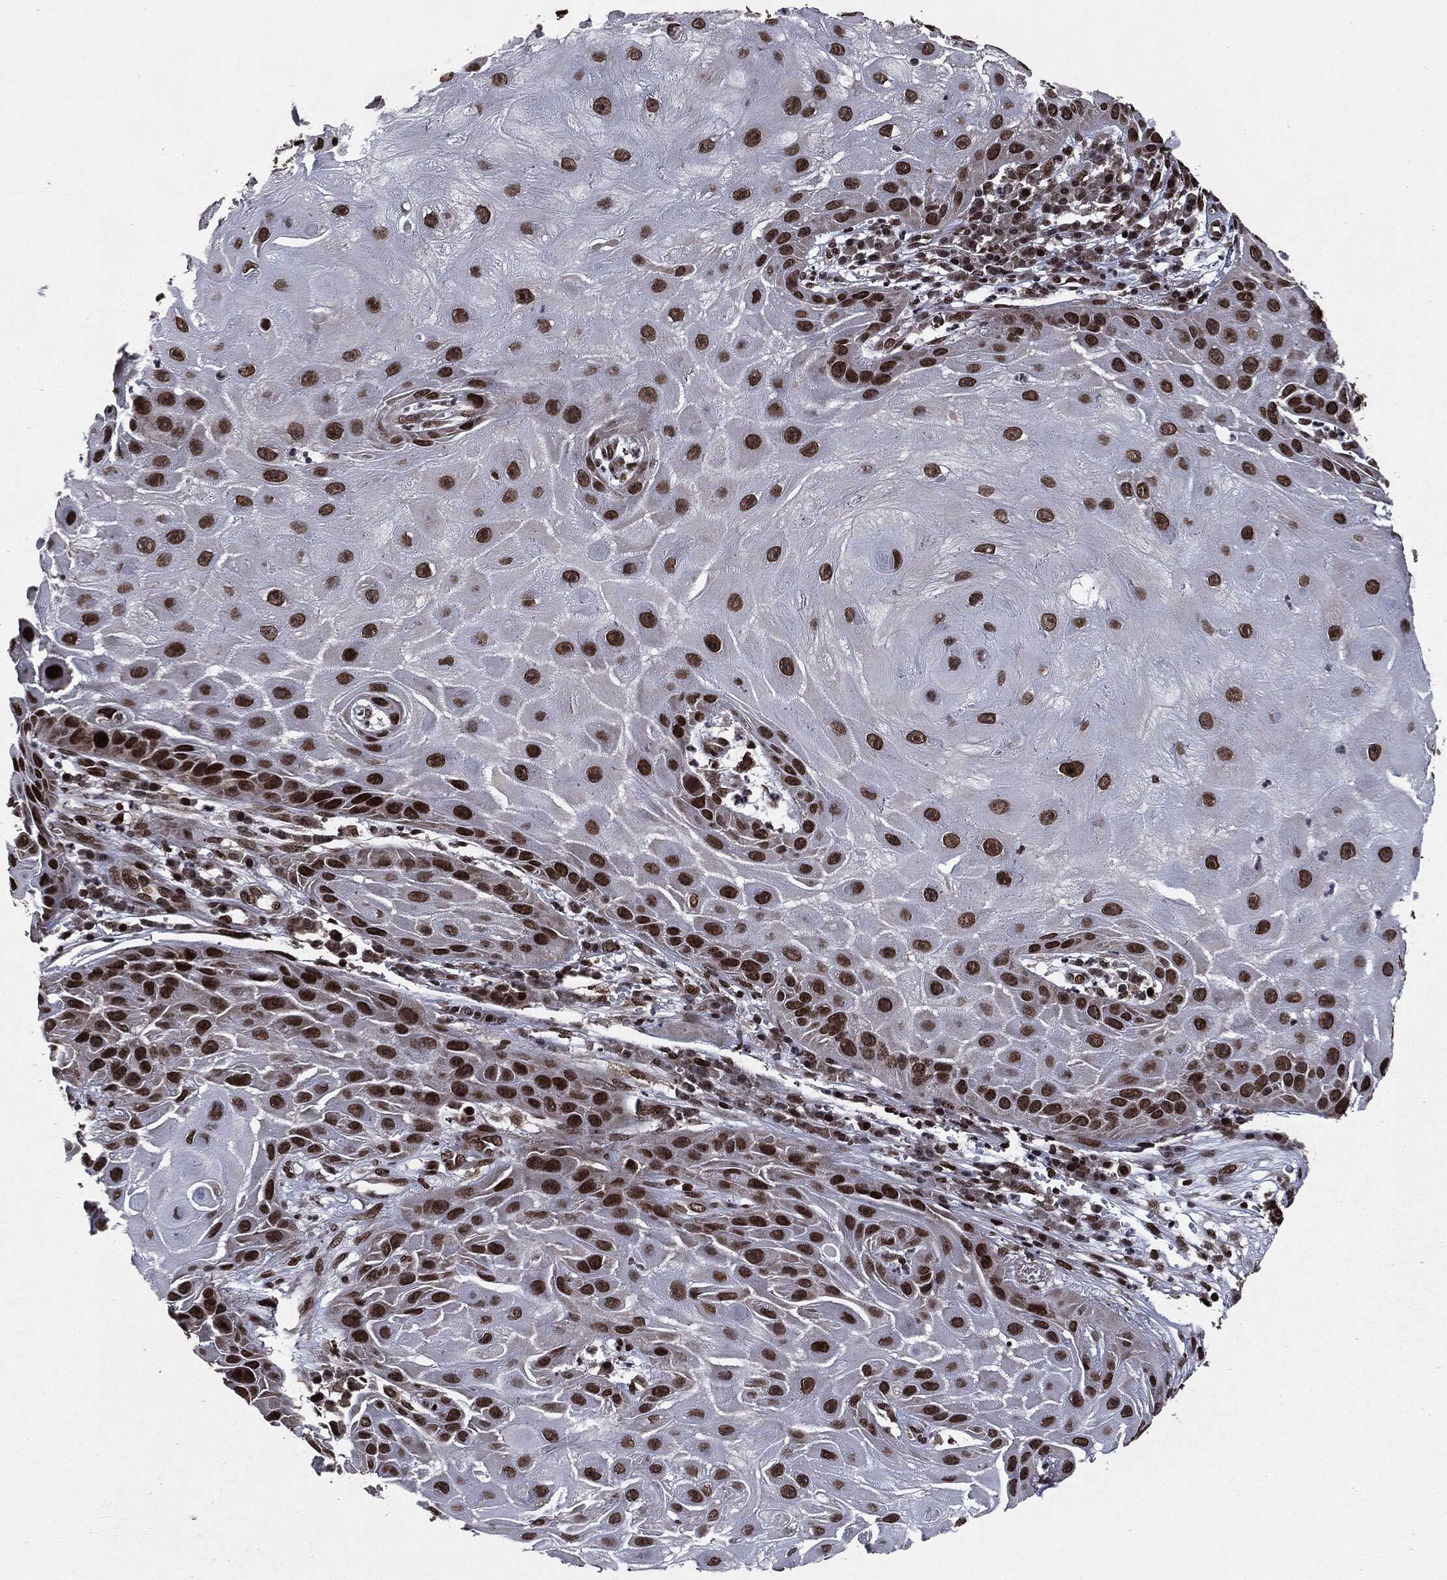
{"staining": {"intensity": "strong", "quantity": ">75%", "location": "nuclear"}, "tissue": "skin cancer", "cell_type": "Tumor cells", "image_type": "cancer", "snomed": [{"axis": "morphology", "description": "Normal tissue, NOS"}, {"axis": "morphology", "description": "Squamous cell carcinoma, NOS"}, {"axis": "topography", "description": "Skin"}], "caption": "Human skin cancer stained with a protein marker reveals strong staining in tumor cells.", "gene": "DVL2", "patient": {"sex": "male", "age": 79}}